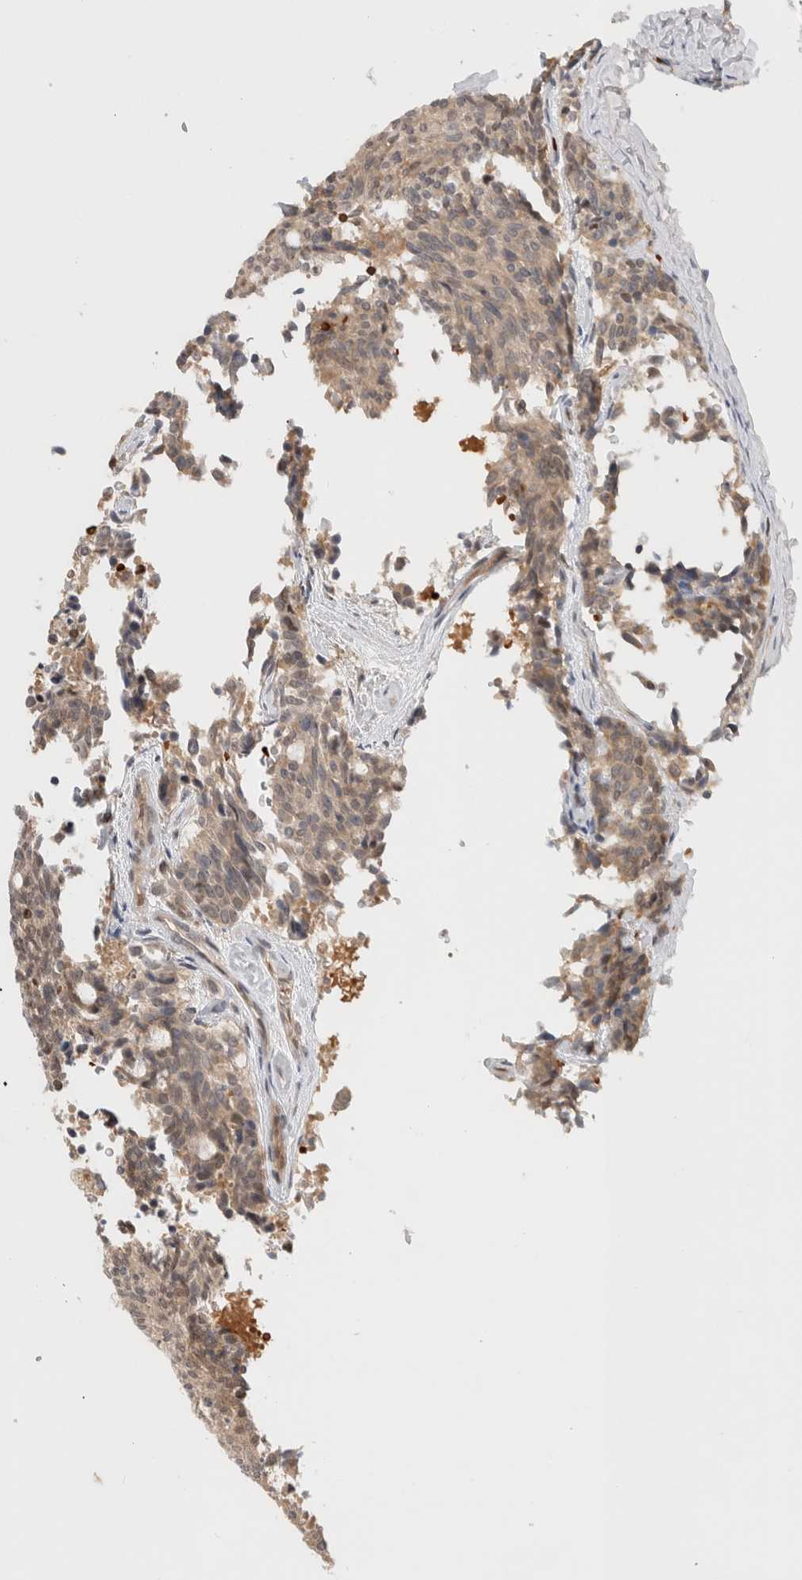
{"staining": {"intensity": "weak", "quantity": ">75%", "location": "cytoplasmic/membranous"}, "tissue": "carcinoid", "cell_type": "Tumor cells", "image_type": "cancer", "snomed": [{"axis": "morphology", "description": "Carcinoid, malignant, NOS"}, {"axis": "topography", "description": "Pancreas"}], "caption": "Immunohistochemistry (IHC) photomicrograph of carcinoid stained for a protein (brown), which exhibits low levels of weak cytoplasmic/membranous positivity in approximately >75% of tumor cells.", "gene": "OTUD6B", "patient": {"sex": "female", "age": 54}}